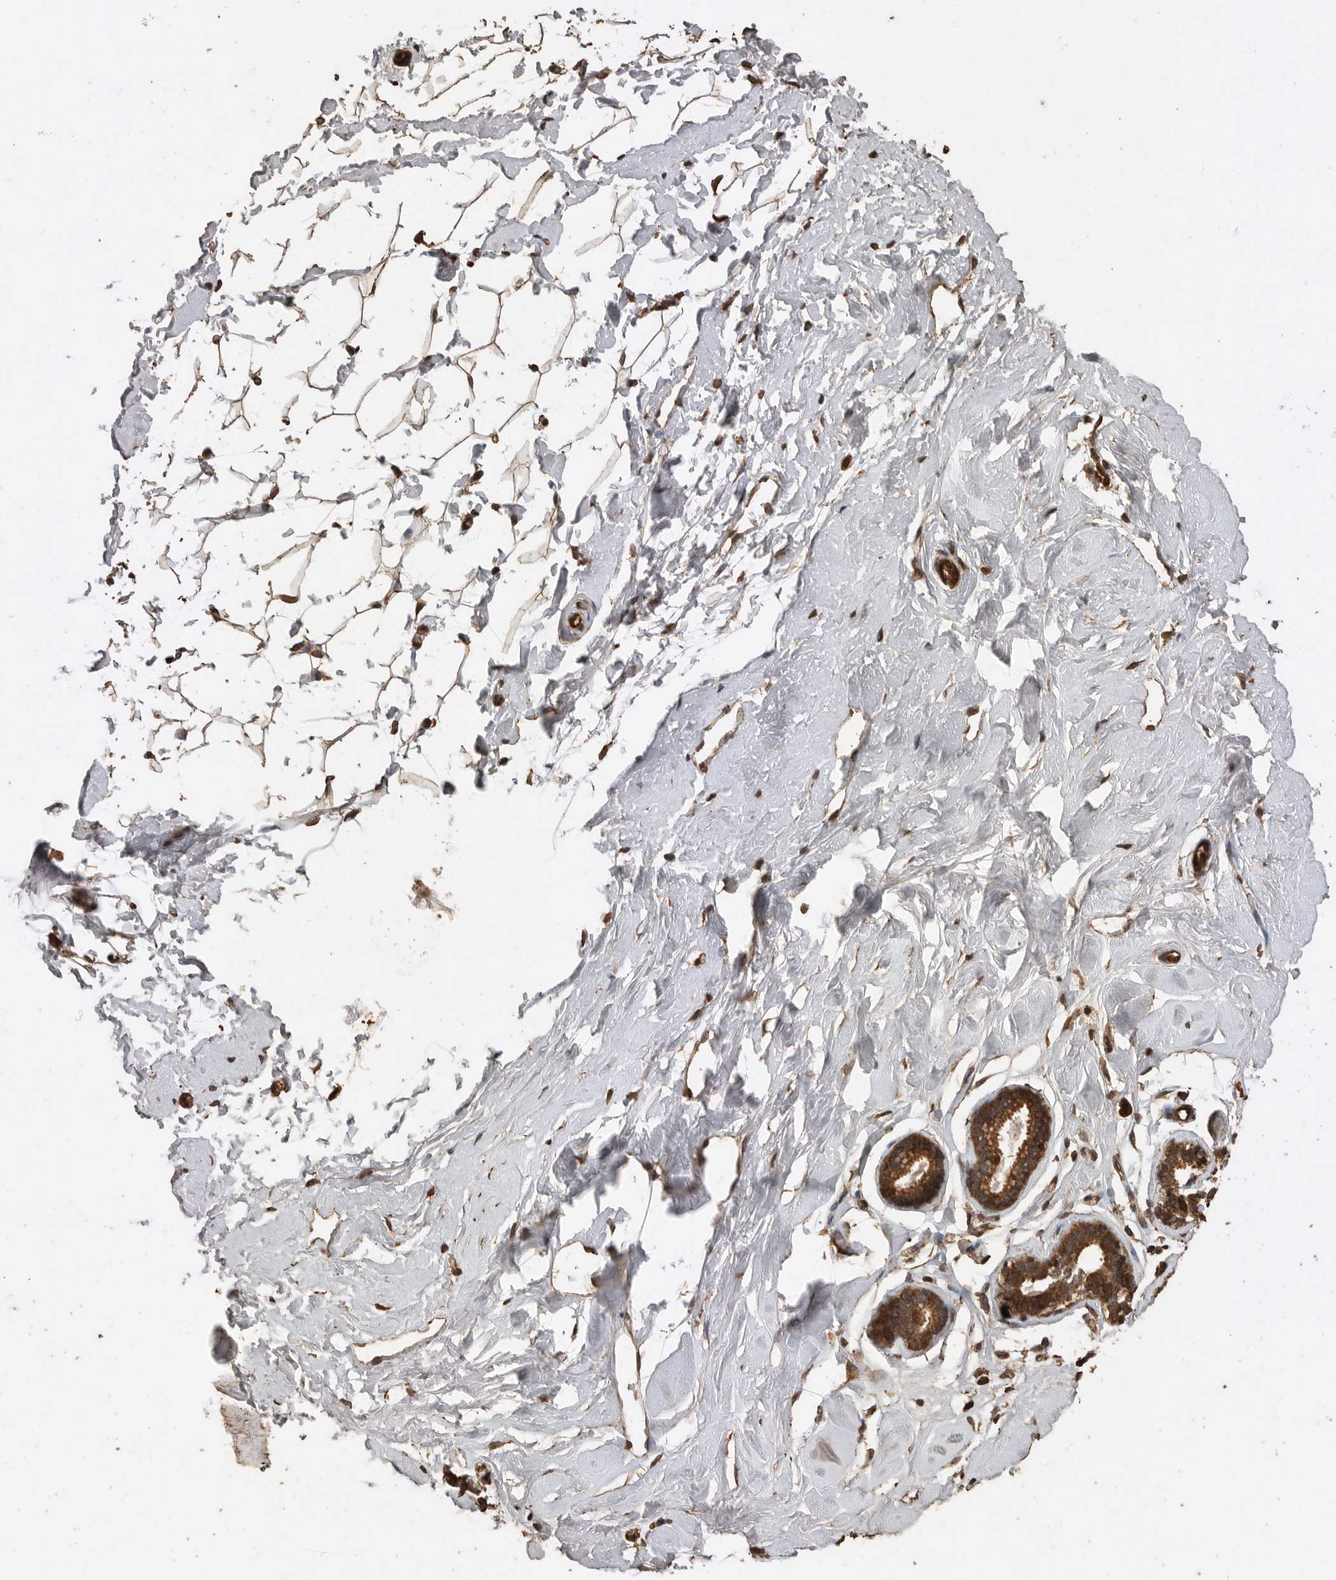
{"staining": {"intensity": "weak", "quantity": ">75%", "location": "cytoplasmic/membranous"}, "tissue": "breast", "cell_type": "Adipocytes", "image_type": "normal", "snomed": [{"axis": "morphology", "description": "Normal tissue, NOS"}, {"axis": "topography", "description": "Breast"}], "caption": "Approximately >75% of adipocytes in unremarkable breast exhibit weak cytoplasmic/membranous protein positivity as visualized by brown immunohistochemical staining.", "gene": "PINK1", "patient": {"sex": "female", "age": 23}}